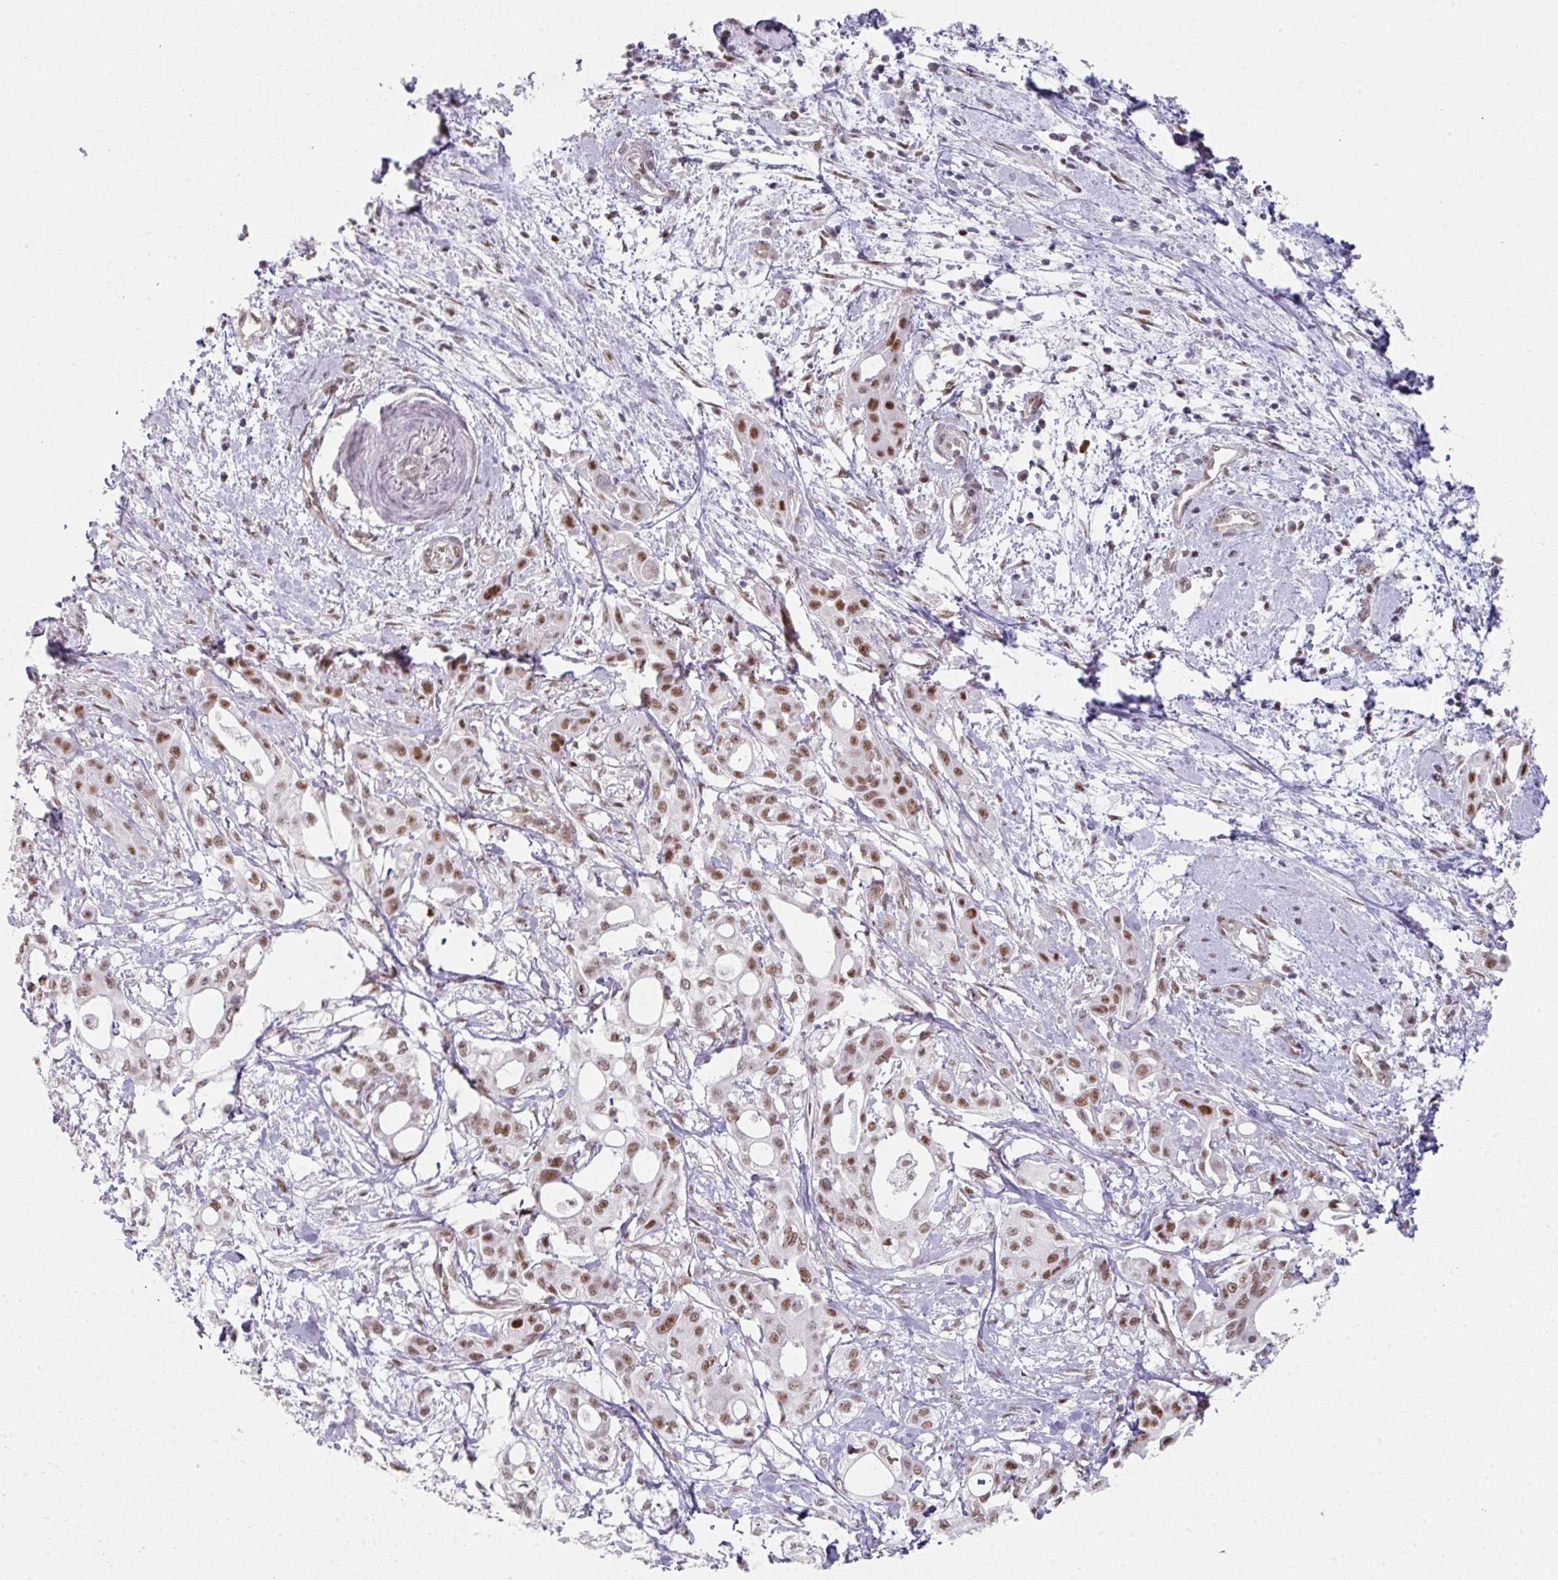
{"staining": {"intensity": "moderate", "quantity": ">75%", "location": "nuclear"}, "tissue": "pancreatic cancer", "cell_type": "Tumor cells", "image_type": "cancer", "snomed": [{"axis": "morphology", "description": "Adenocarcinoma, NOS"}, {"axis": "topography", "description": "Pancreas"}], "caption": "About >75% of tumor cells in human adenocarcinoma (pancreatic) display moderate nuclear protein staining as visualized by brown immunohistochemical staining.", "gene": "SF3B5", "patient": {"sex": "female", "age": 68}}